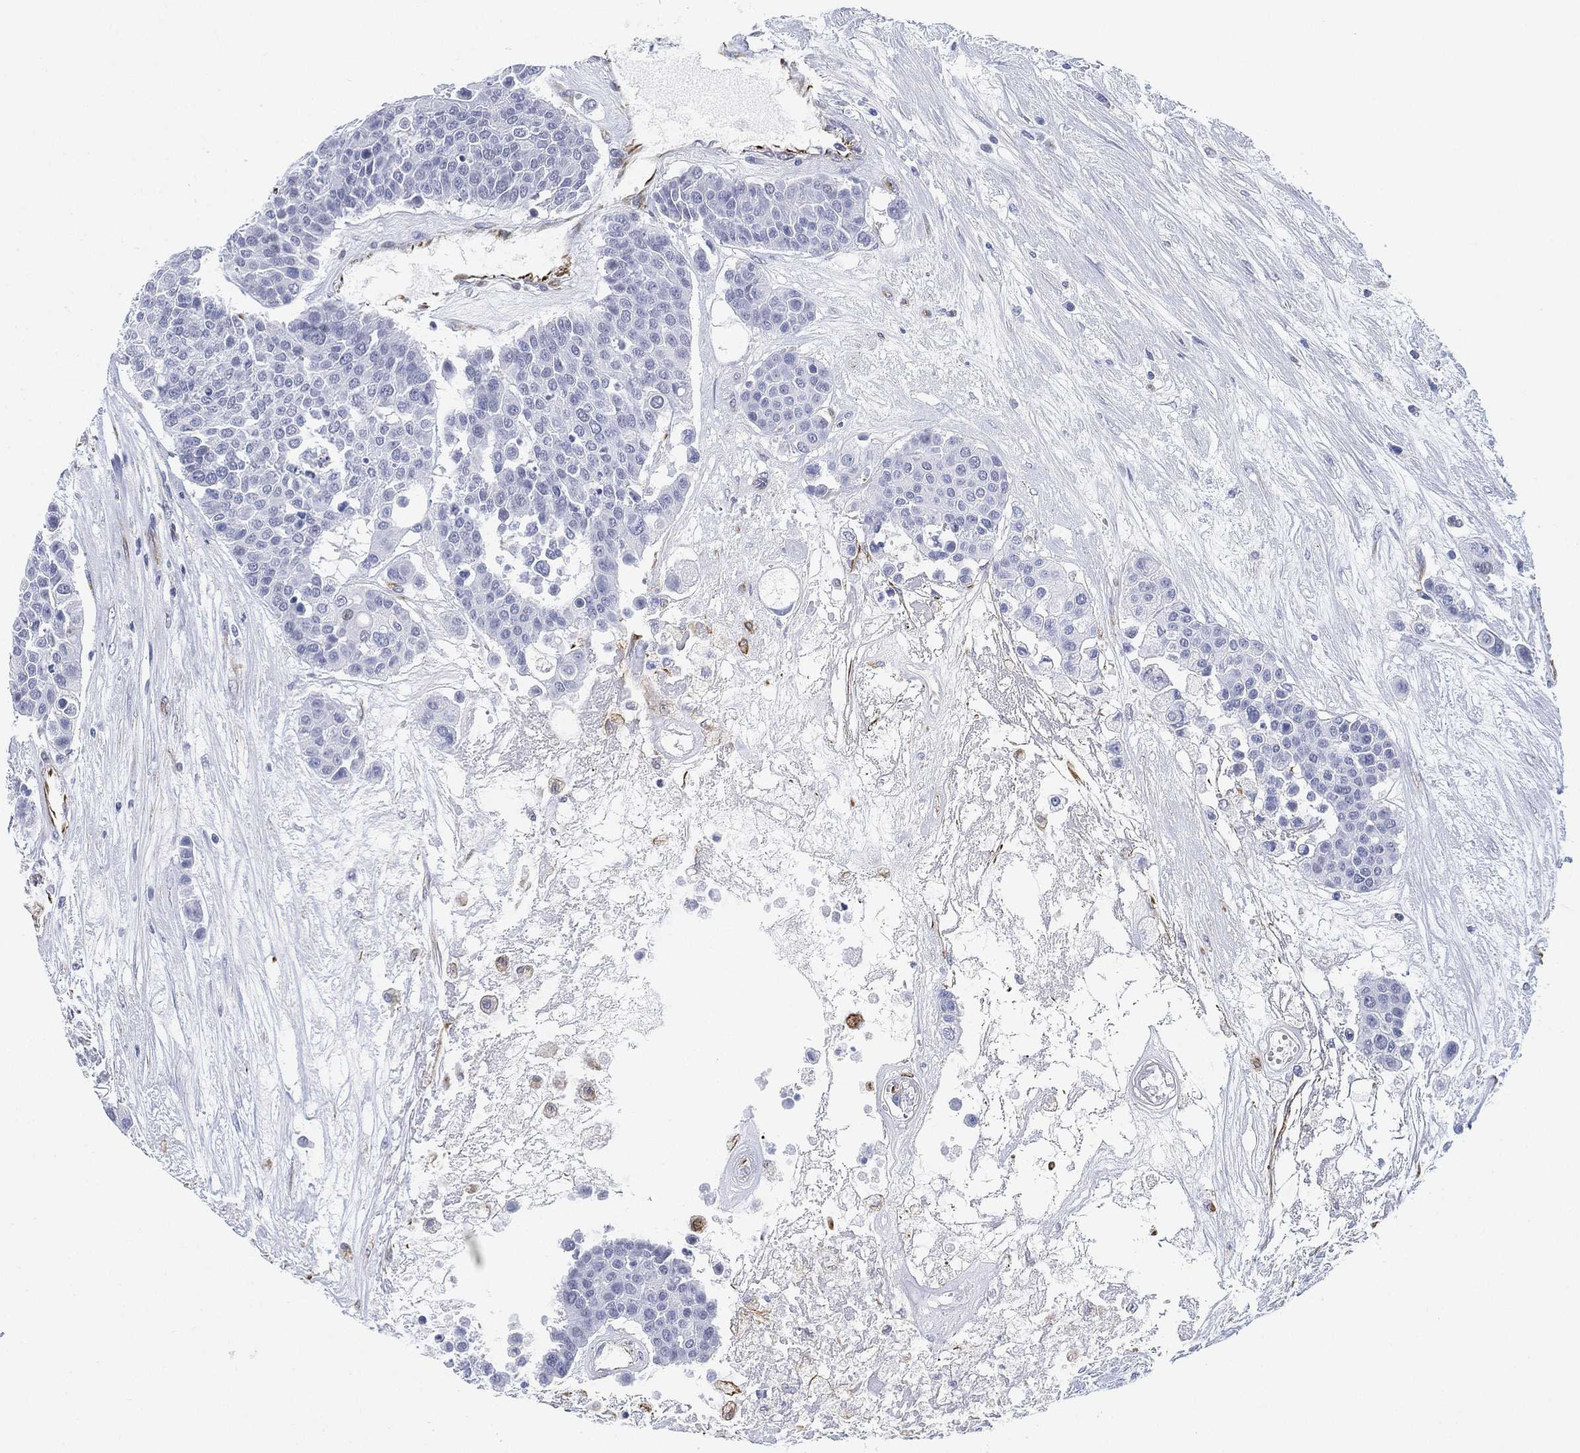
{"staining": {"intensity": "negative", "quantity": "none", "location": "none"}, "tissue": "carcinoid", "cell_type": "Tumor cells", "image_type": "cancer", "snomed": [{"axis": "morphology", "description": "Carcinoid, malignant, NOS"}, {"axis": "topography", "description": "Colon"}], "caption": "Immunohistochemical staining of carcinoid shows no significant staining in tumor cells.", "gene": "PSKH2", "patient": {"sex": "male", "age": 81}}